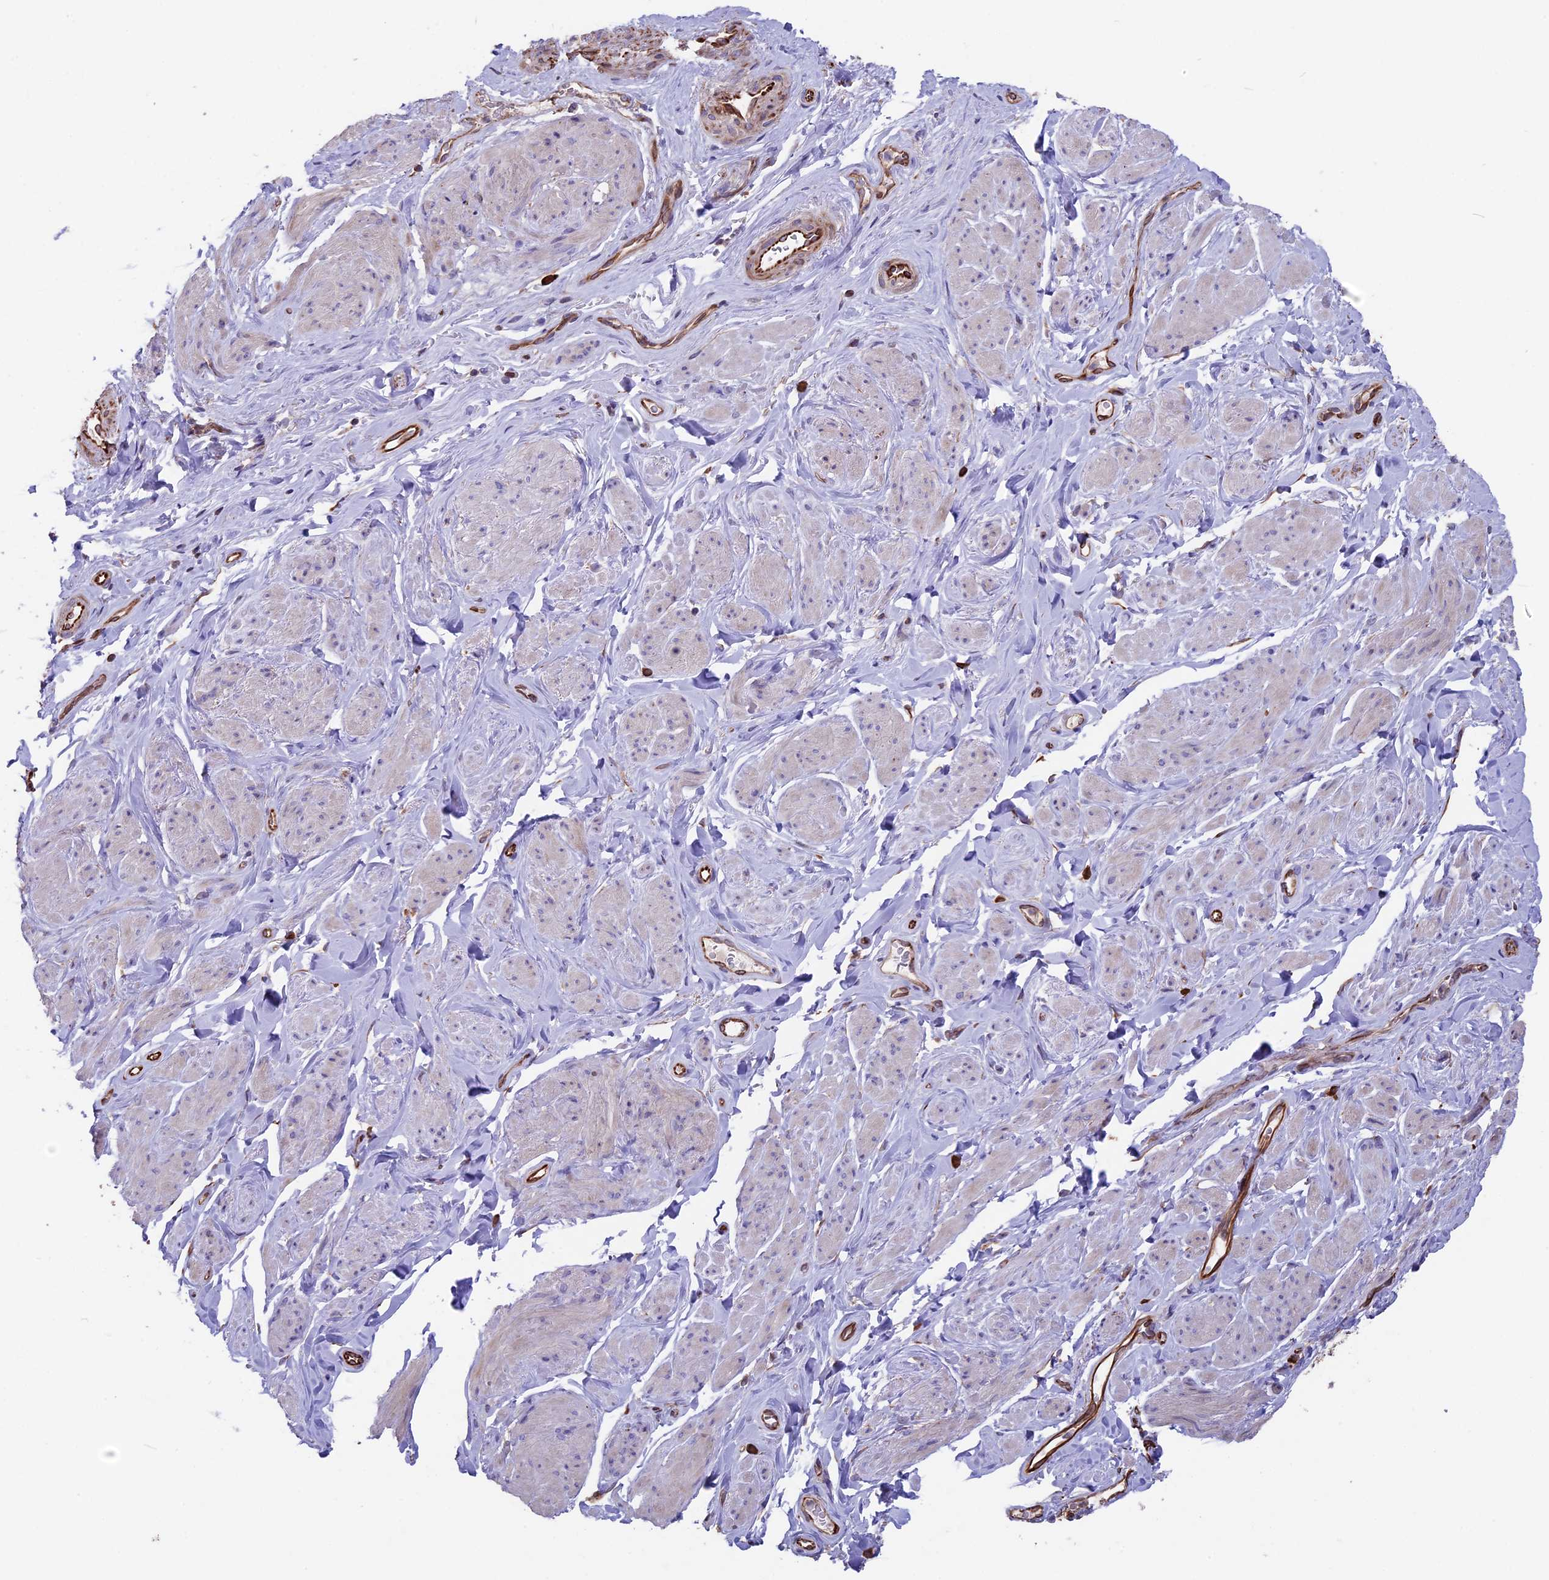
{"staining": {"intensity": "negative", "quantity": "none", "location": "none"}, "tissue": "smooth muscle", "cell_type": "Smooth muscle cells", "image_type": "normal", "snomed": [{"axis": "morphology", "description": "Normal tissue, NOS"}, {"axis": "topography", "description": "Smooth muscle"}, {"axis": "topography", "description": "Peripheral nerve tissue"}], "caption": "This is an immunohistochemistry histopathology image of benign smooth muscle. There is no staining in smooth muscle cells.", "gene": "SEH1L", "patient": {"sex": "male", "age": 69}}